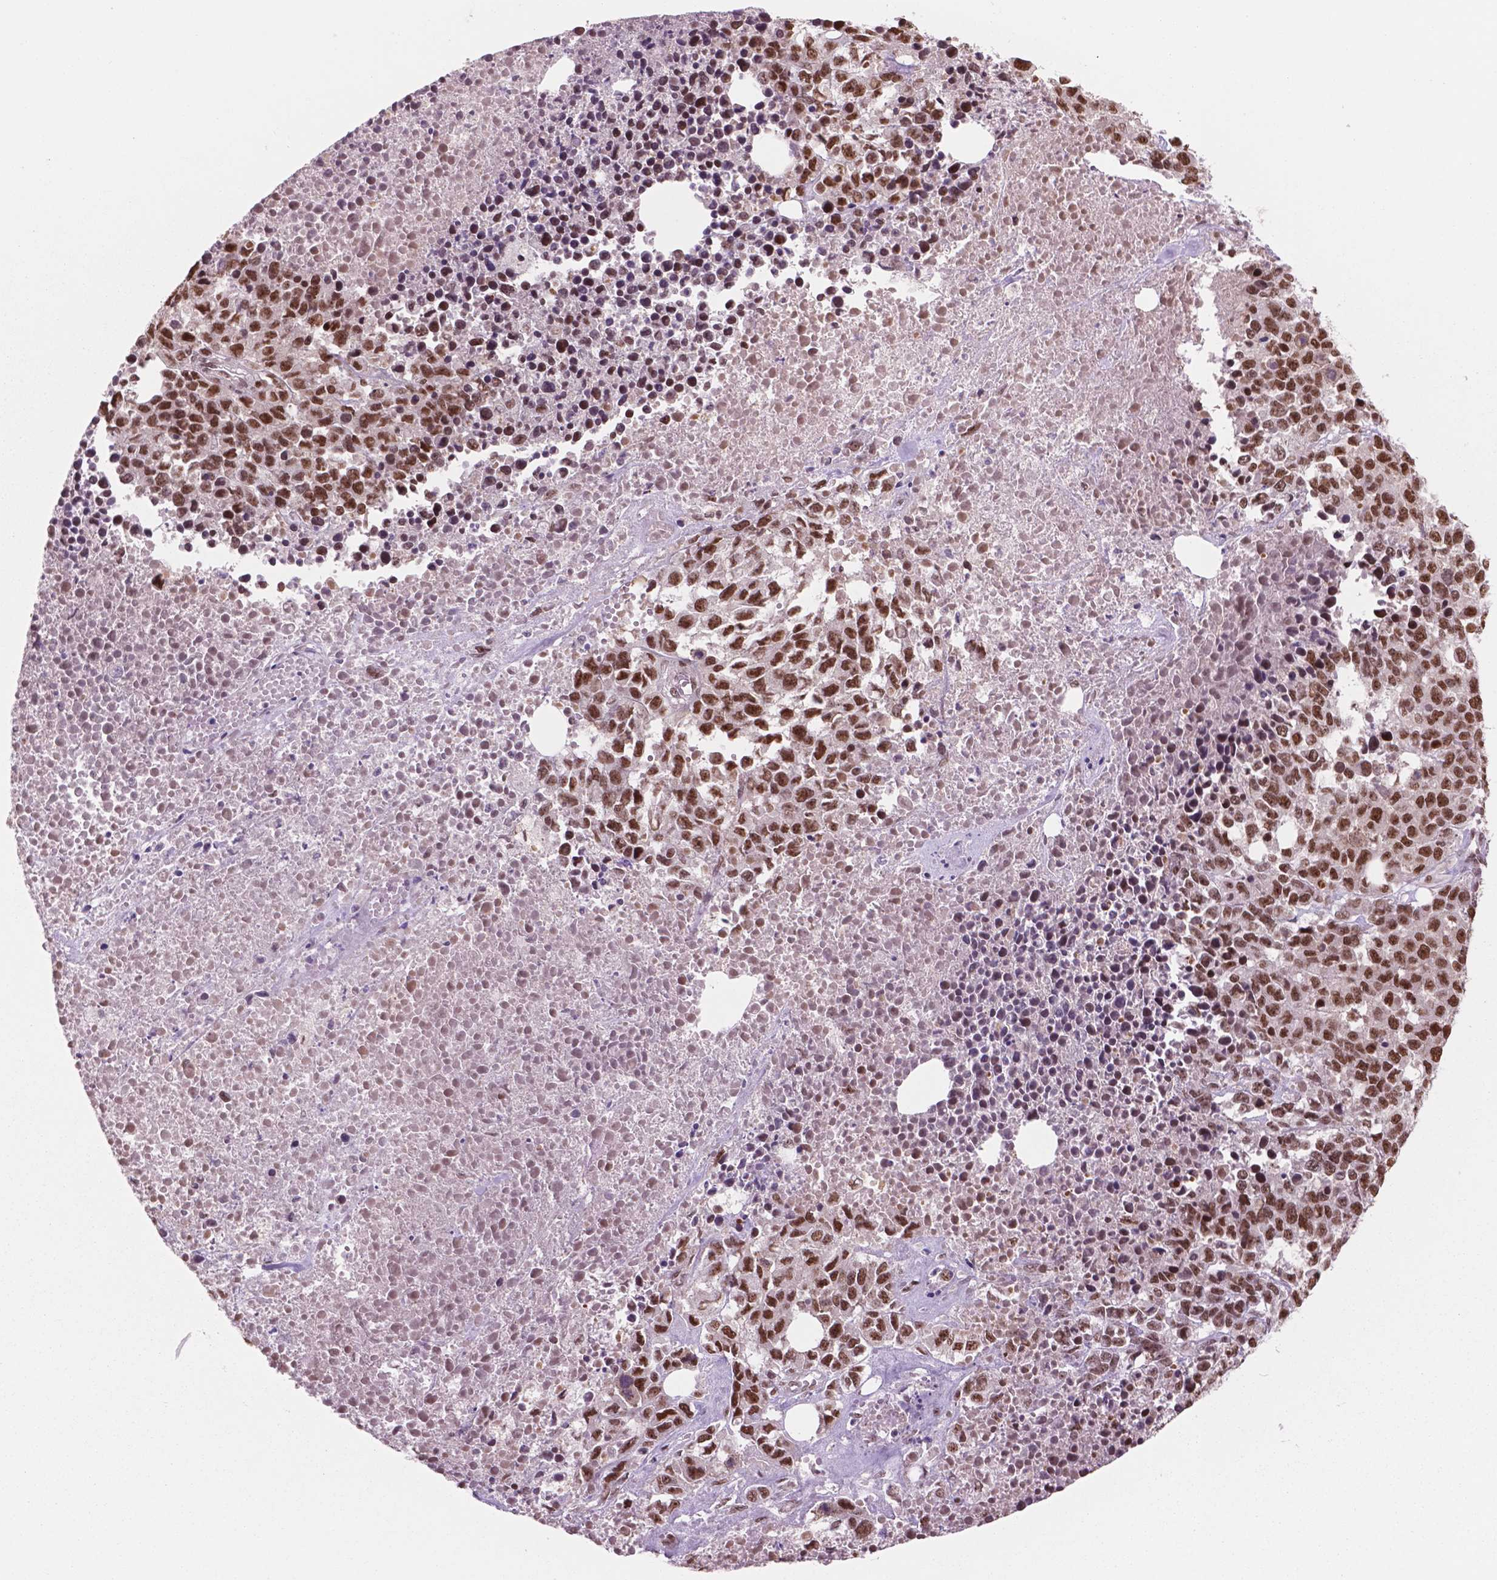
{"staining": {"intensity": "strong", "quantity": ">75%", "location": "nuclear"}, "tissue": "melanoma", "cell_type": "Tumor cells", "image_type": "cancer", "snomed": [{"axis": "morphology", "description": "Malignant melanoma, Metastatic site"}, {"axis": "topography", "description": "Skin"}], "caption": "Tumor cells display high levels of strong nuclear positivity in approximately >75% of cells in human melanoma.", "gene": "POLR2E", "patient": {"sex": "male", "age": 84}}